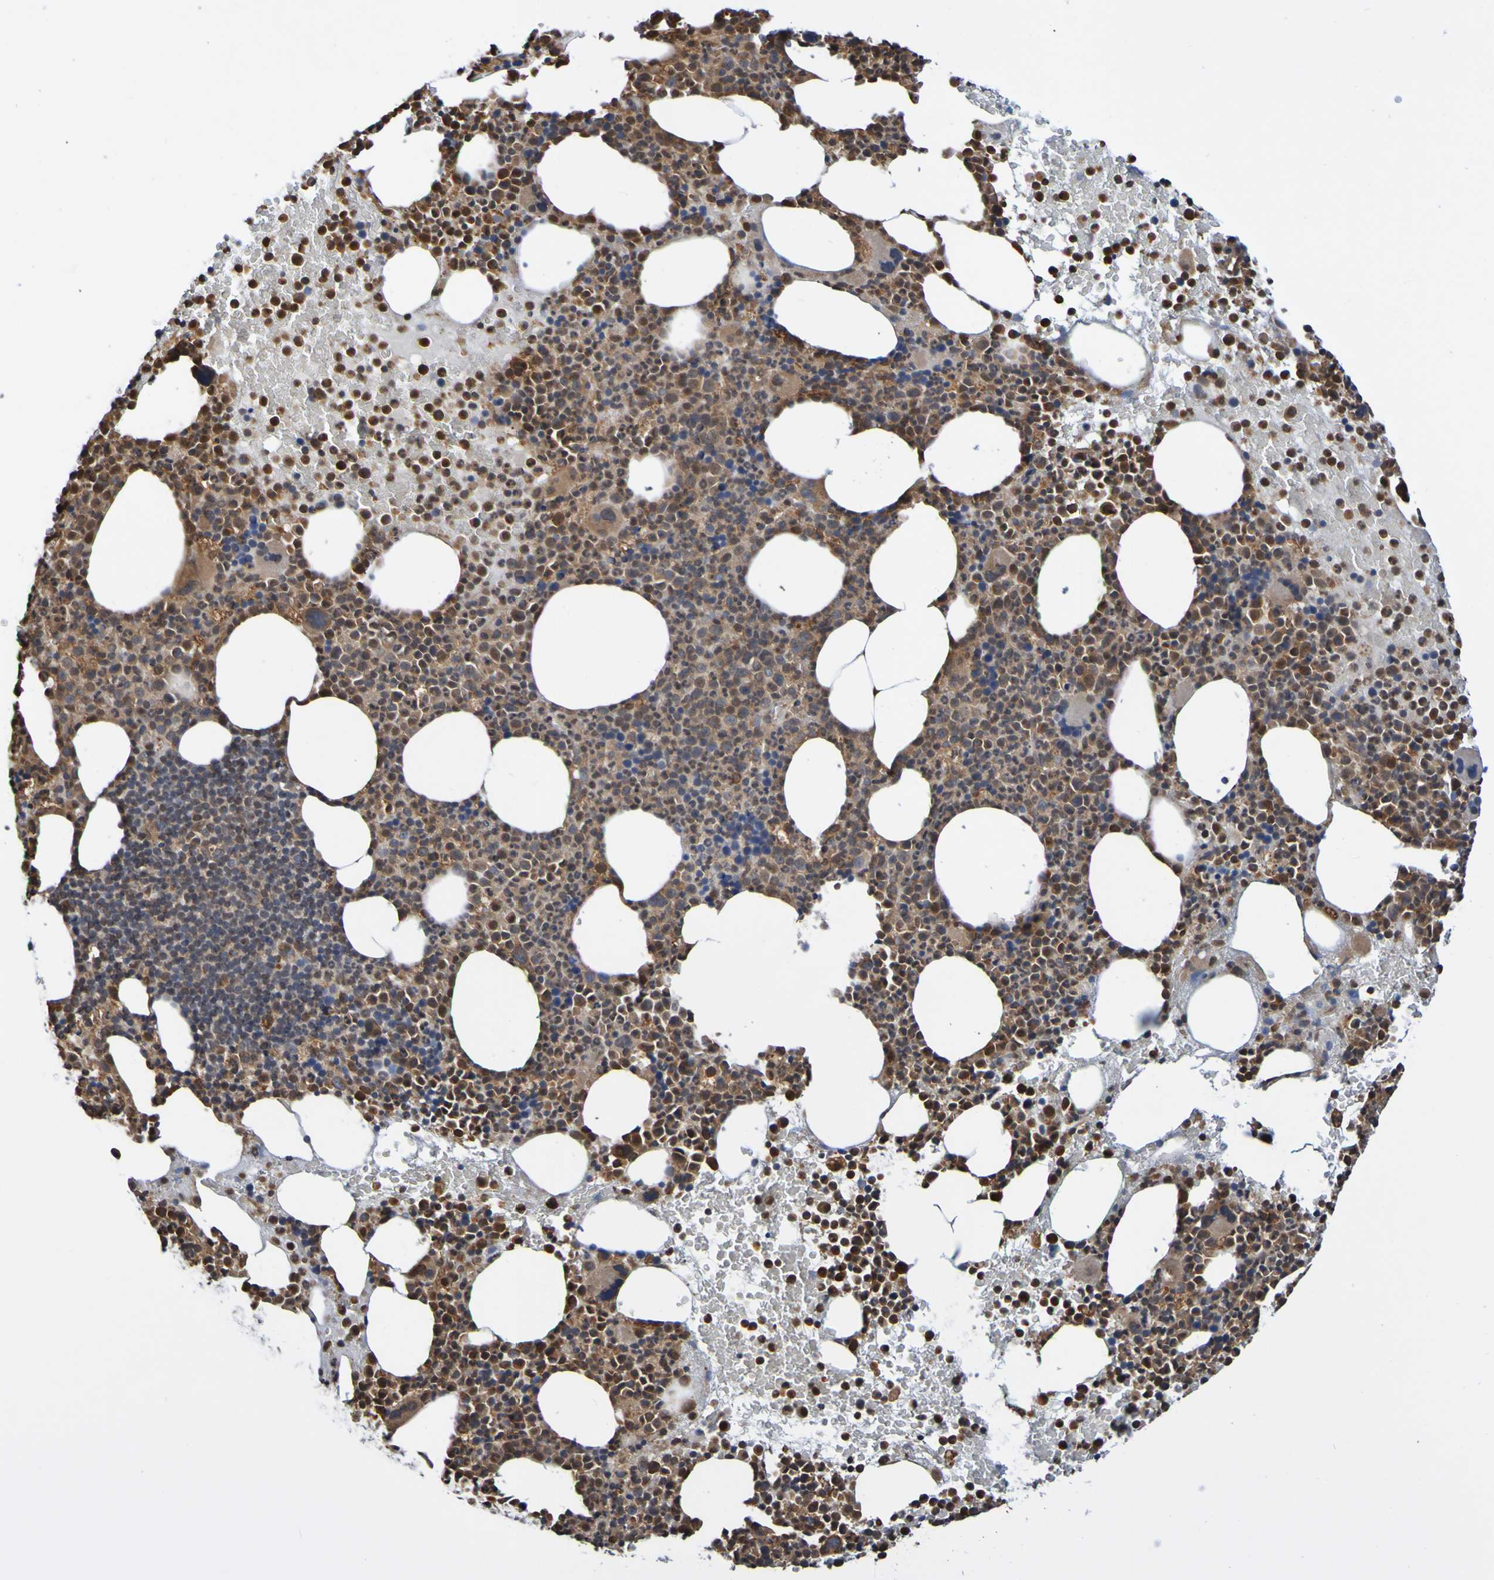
{"staining": {"intensity": "strong", "quantity": ">75%", "location": "cytoplasmic/membranous"}, "tissue": "bone marrow", "cell_type": "Hematopoietic cells", "image_type": "normal", "snomed": [{"axis": "morphology", "description": "Normal tissue, NOS"}, {"axis": "morphology", "description": "Inflammation, NOS"}, {"axis": "topography", "description": "Bone marrow"}], "caption": "The photomicrograph demonstrates a brown stain indicating the presence of a protein in the cytoplasmic/membranous of hematopoietic cells in bone marrow. The staining is performed using DAB (3,3'-diaminobenzidine) brown chromogen to label protein expression. The nuclei are counter-stained blue using hematoxylin.", "gene": "AXIN1", "patient": {"sex": "male", "age": 73}}